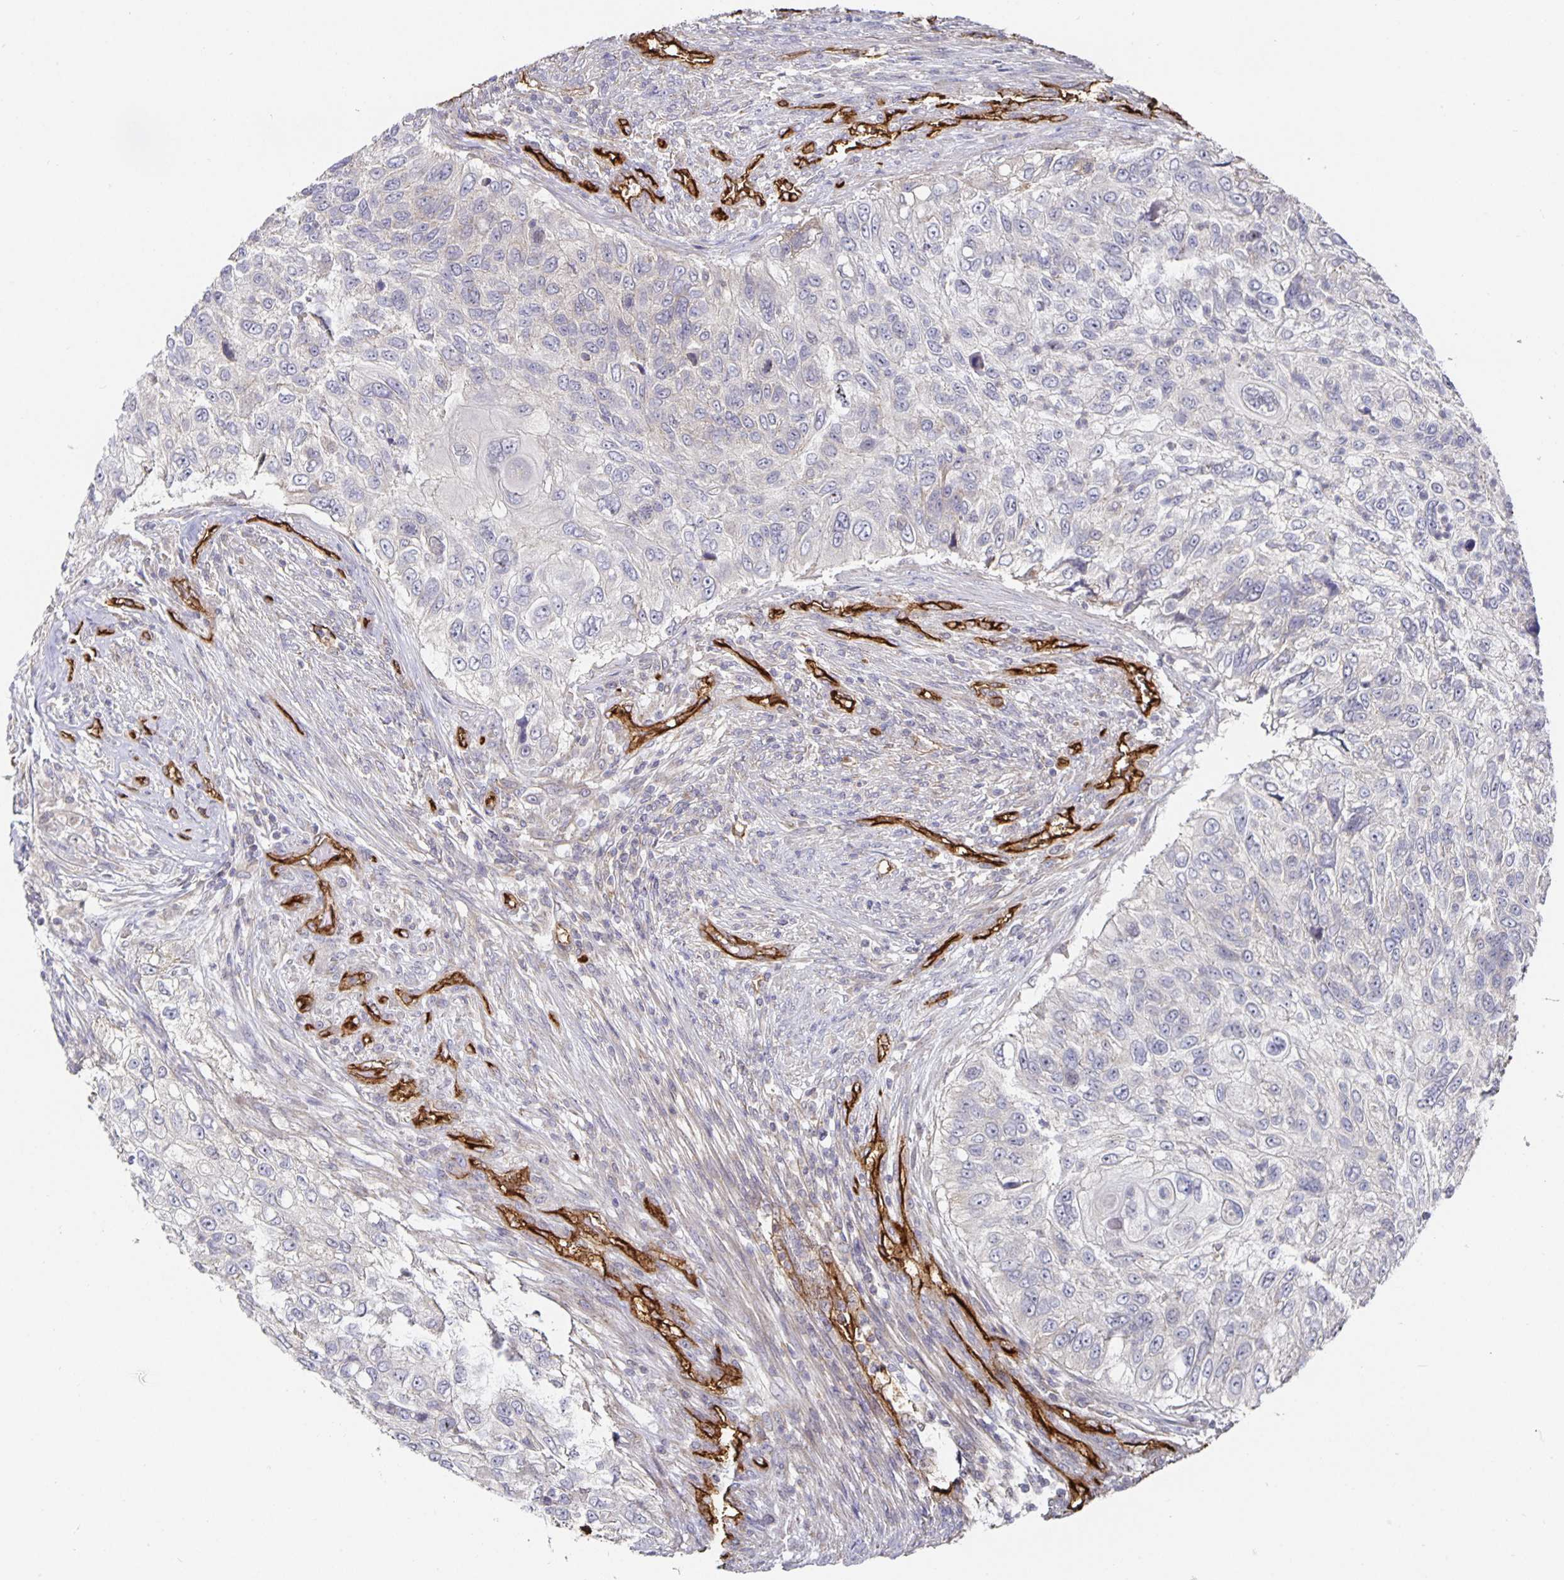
{"staining": {"intensity": "negative", "quantity": "none", "location": "none"}, "tissue": "urothelial cancer", "cell_type": "Tumor cells", "image_type": "cancer", "snomed": [{"axis": "morphology", "description": "Urothelial carcinoma, High grade"}, {"axis": "topography", "description": "Urinary bladder"}], "caption": "The IHC photomicrograph has no significant expression in tumor cells of high-grade urothelial carcinoma tissue.", "gene": "PODXL", "patient": {"sex": "female", "age": 60}}